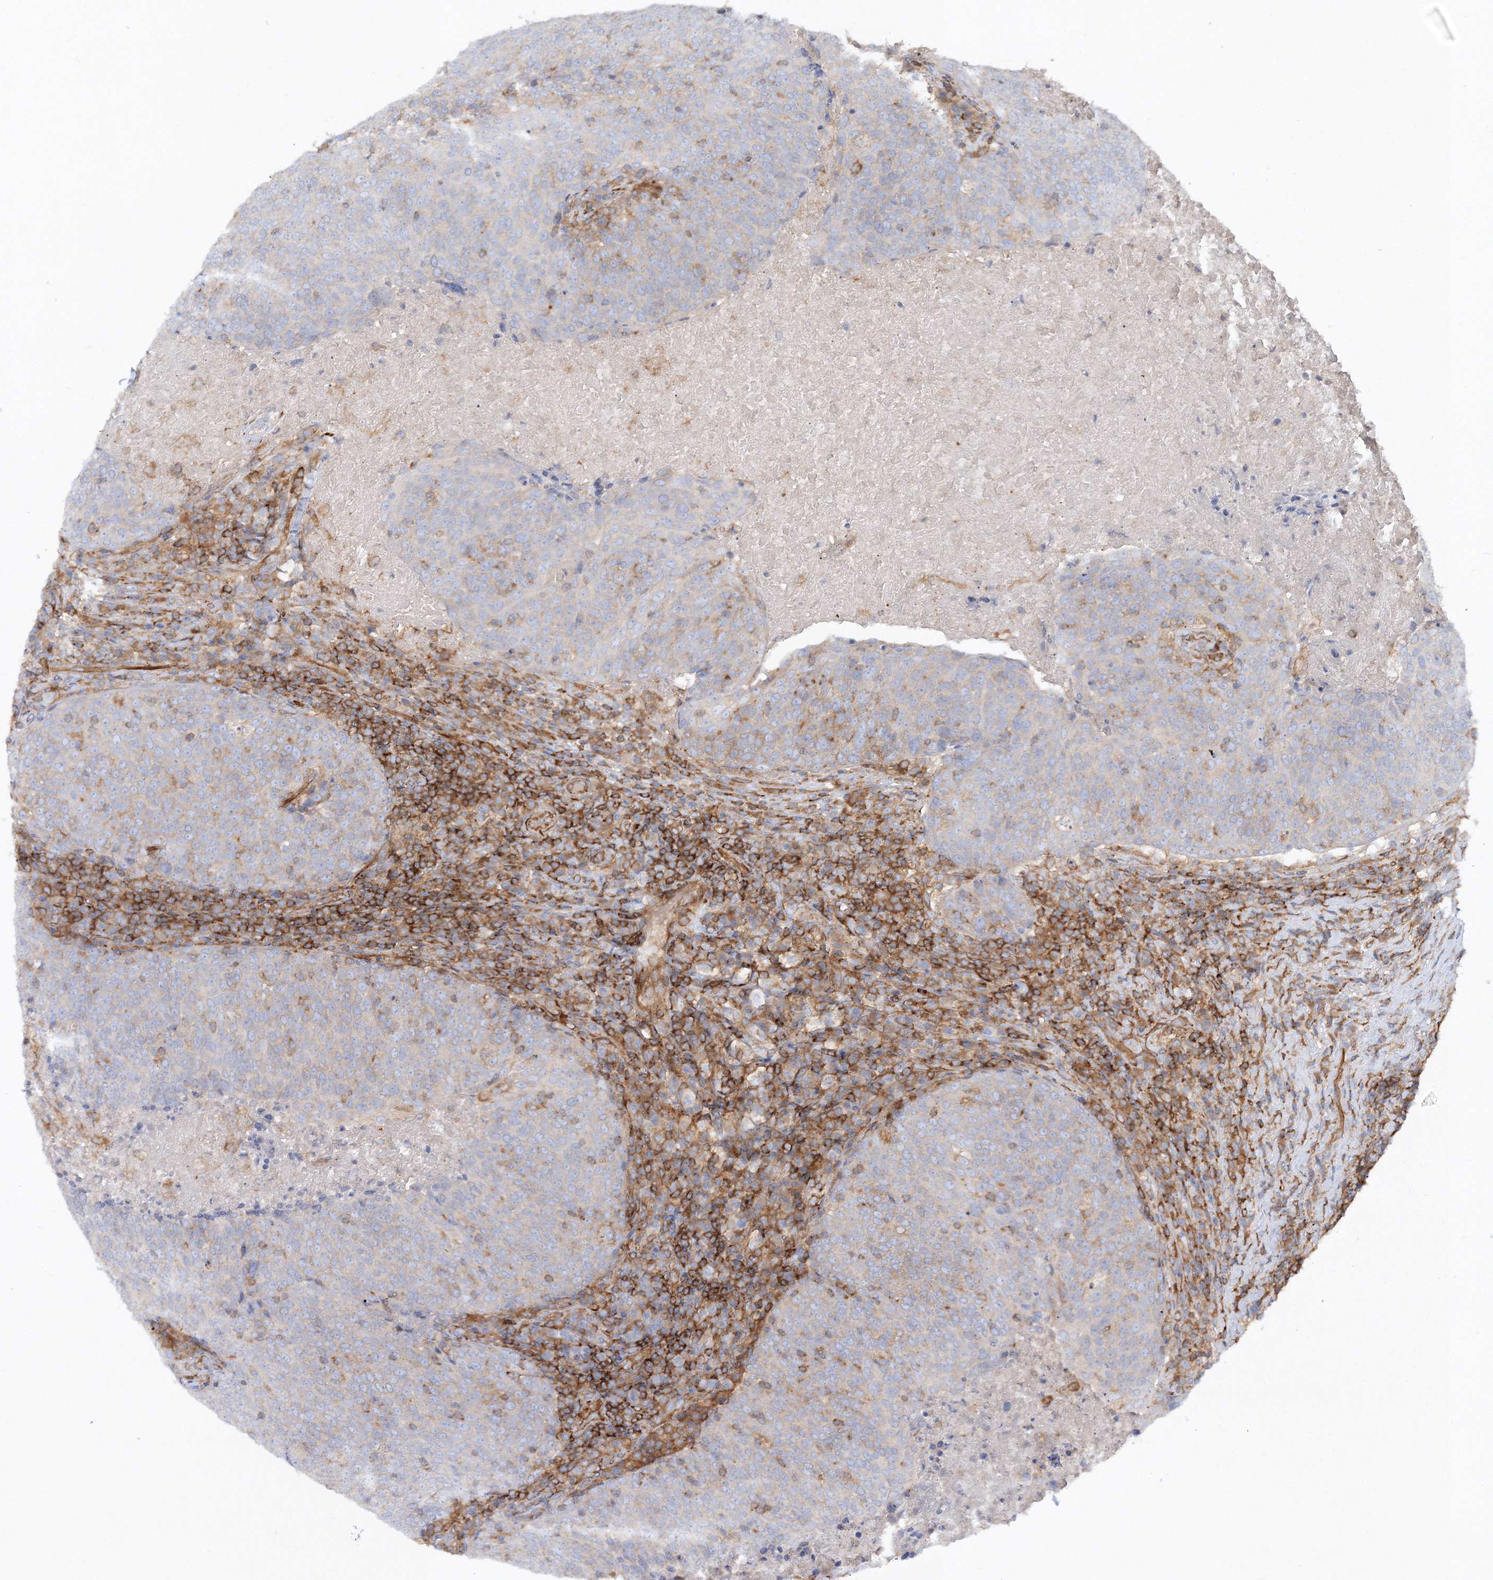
{"staining": {"intensity": "moderate", "quantity": "<25%", "location": "cytoplasmic/membranous"}, "tissue": "head and neck cancer", "cell_type": "Tumor cells", "image_type": "cancer", "snomed": [{"axis": "morphology", "description": "Squamous cell carcinoma, NOS"}, {"axis": "morphology", "description": "Squamous cell carcinoma, metastatic, NOS"}, {"axis": "topography", "description": "Lymph node"}, {"axis": "topography", "description": "Head-Neck"}], "caption": "Squamous cell carcinoma (head and neck) tissue reveals moderate cytoplasmic/membranous expression in about <25% of tumor cells", "gene": "WDR37", "patient": {"sex": "male", "age": 62}}